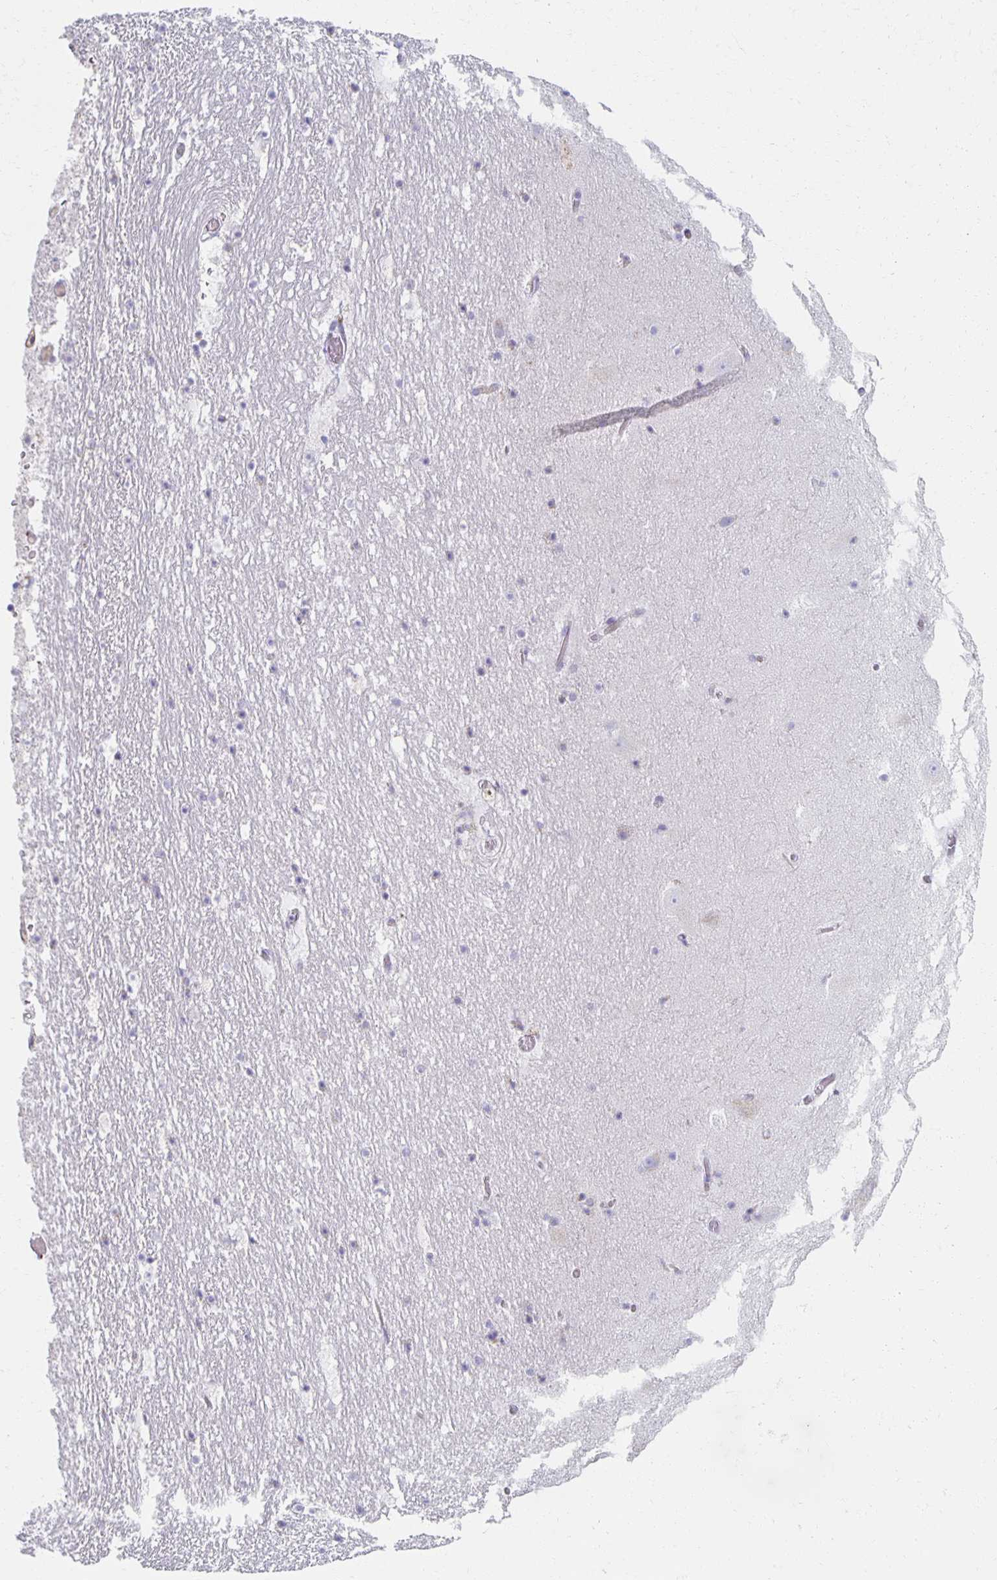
{"staining": {"intensity": "negative", "quantity": "none", "location": "none"}, "tissue": "hippocampus", "cell_type": "Glial cells", "image_type": "normal", "snomed": [{"axis": "morphology", "description": "Normal tissue, NOS"}, {"axis": "topography", "description": "Hippocampus"}], "caption": "The photomicrograph reveals no staining of glial cells in benign hippocampus.", "gene": "TEX44", "patient": {"sex": "female", "age": 42}}